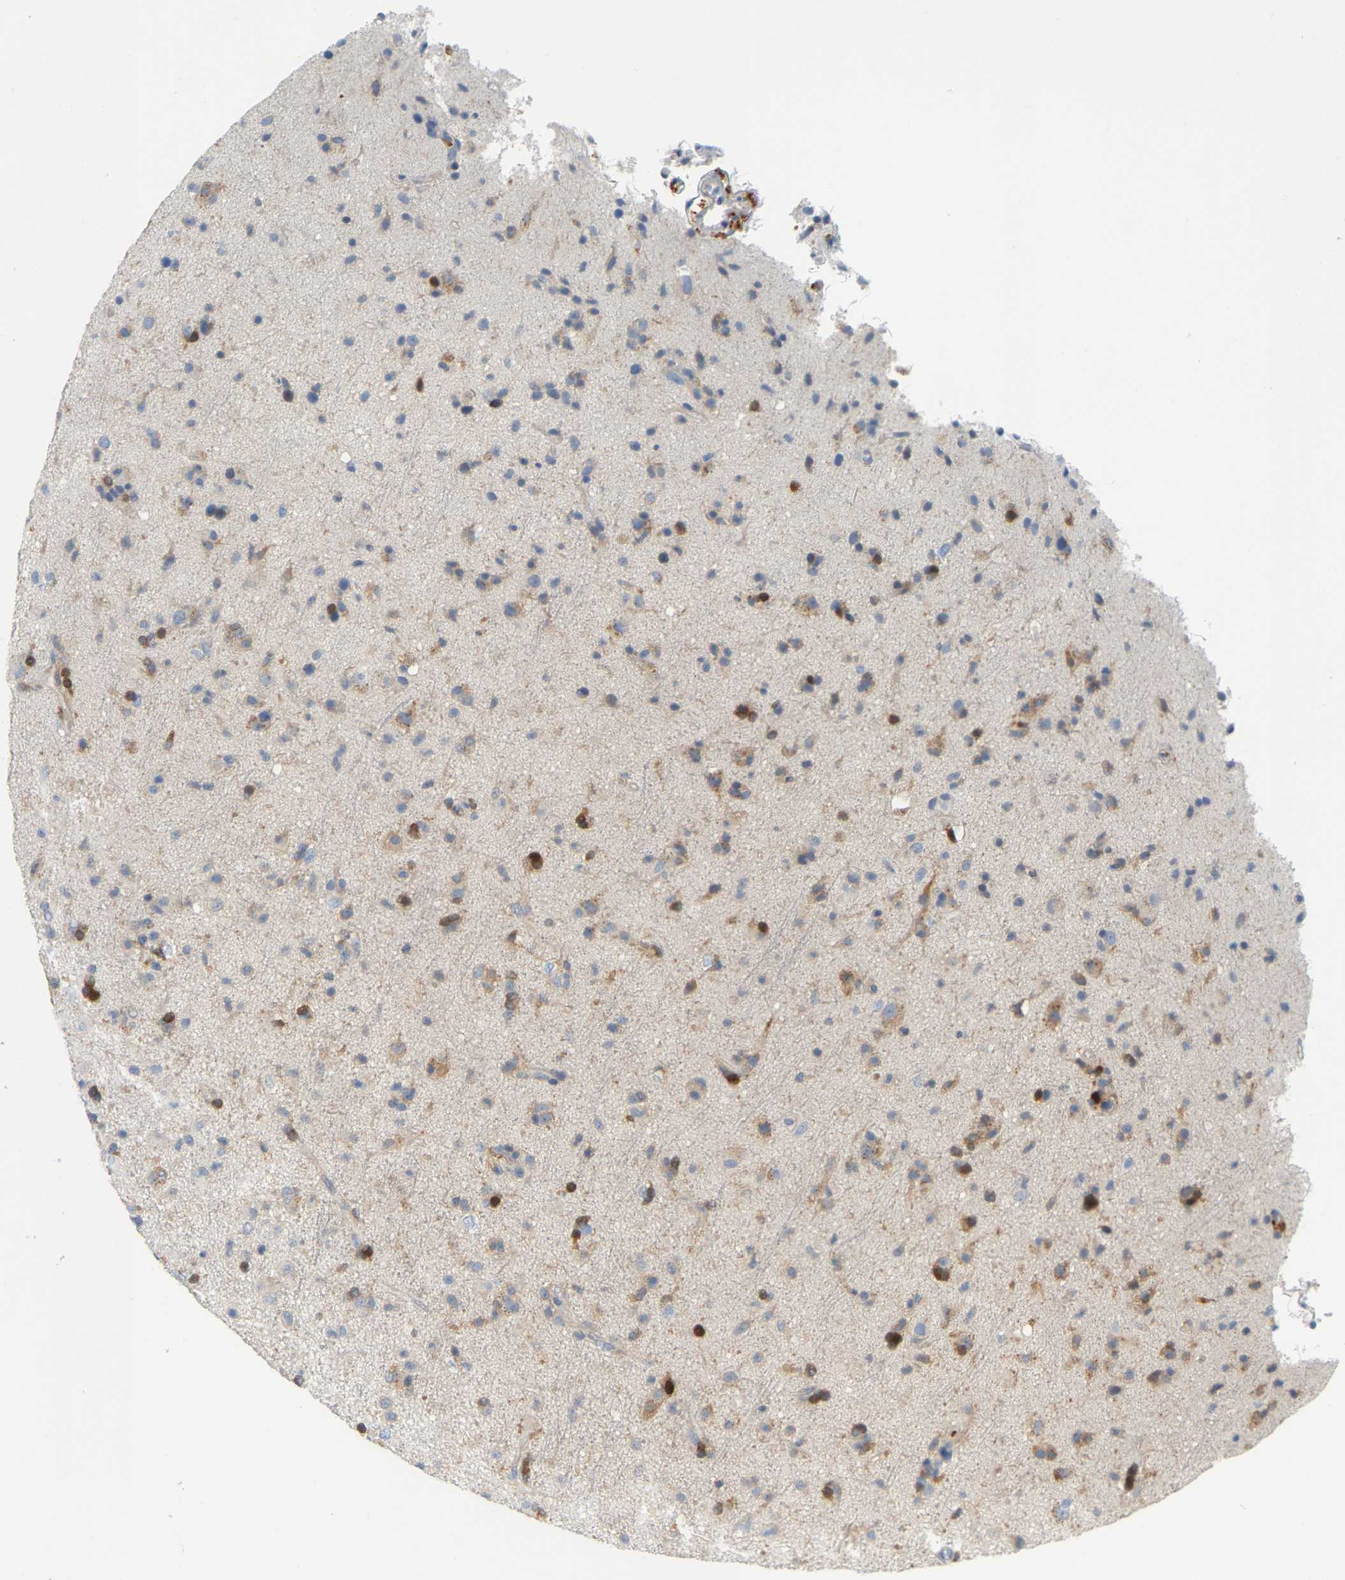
{"staining": {"intensity": "moderate", "quantity": "25%-75%", "location": "cytoplasmic/membranous"}, "tissue": "glioma", "cell_type": "Tumor cells", "image_type": "cancer", "snomed": [{"axis": "morphology", "description": "Glioma, malignant, Low grade"}, {"axis": "topography", "description": "Brain"}], "caption": "Human glioma stained with a protein marker shows moderate staining in tumor cells.", "gene": "AKAP13", "patient": {"sex": "male", "age": 65}}